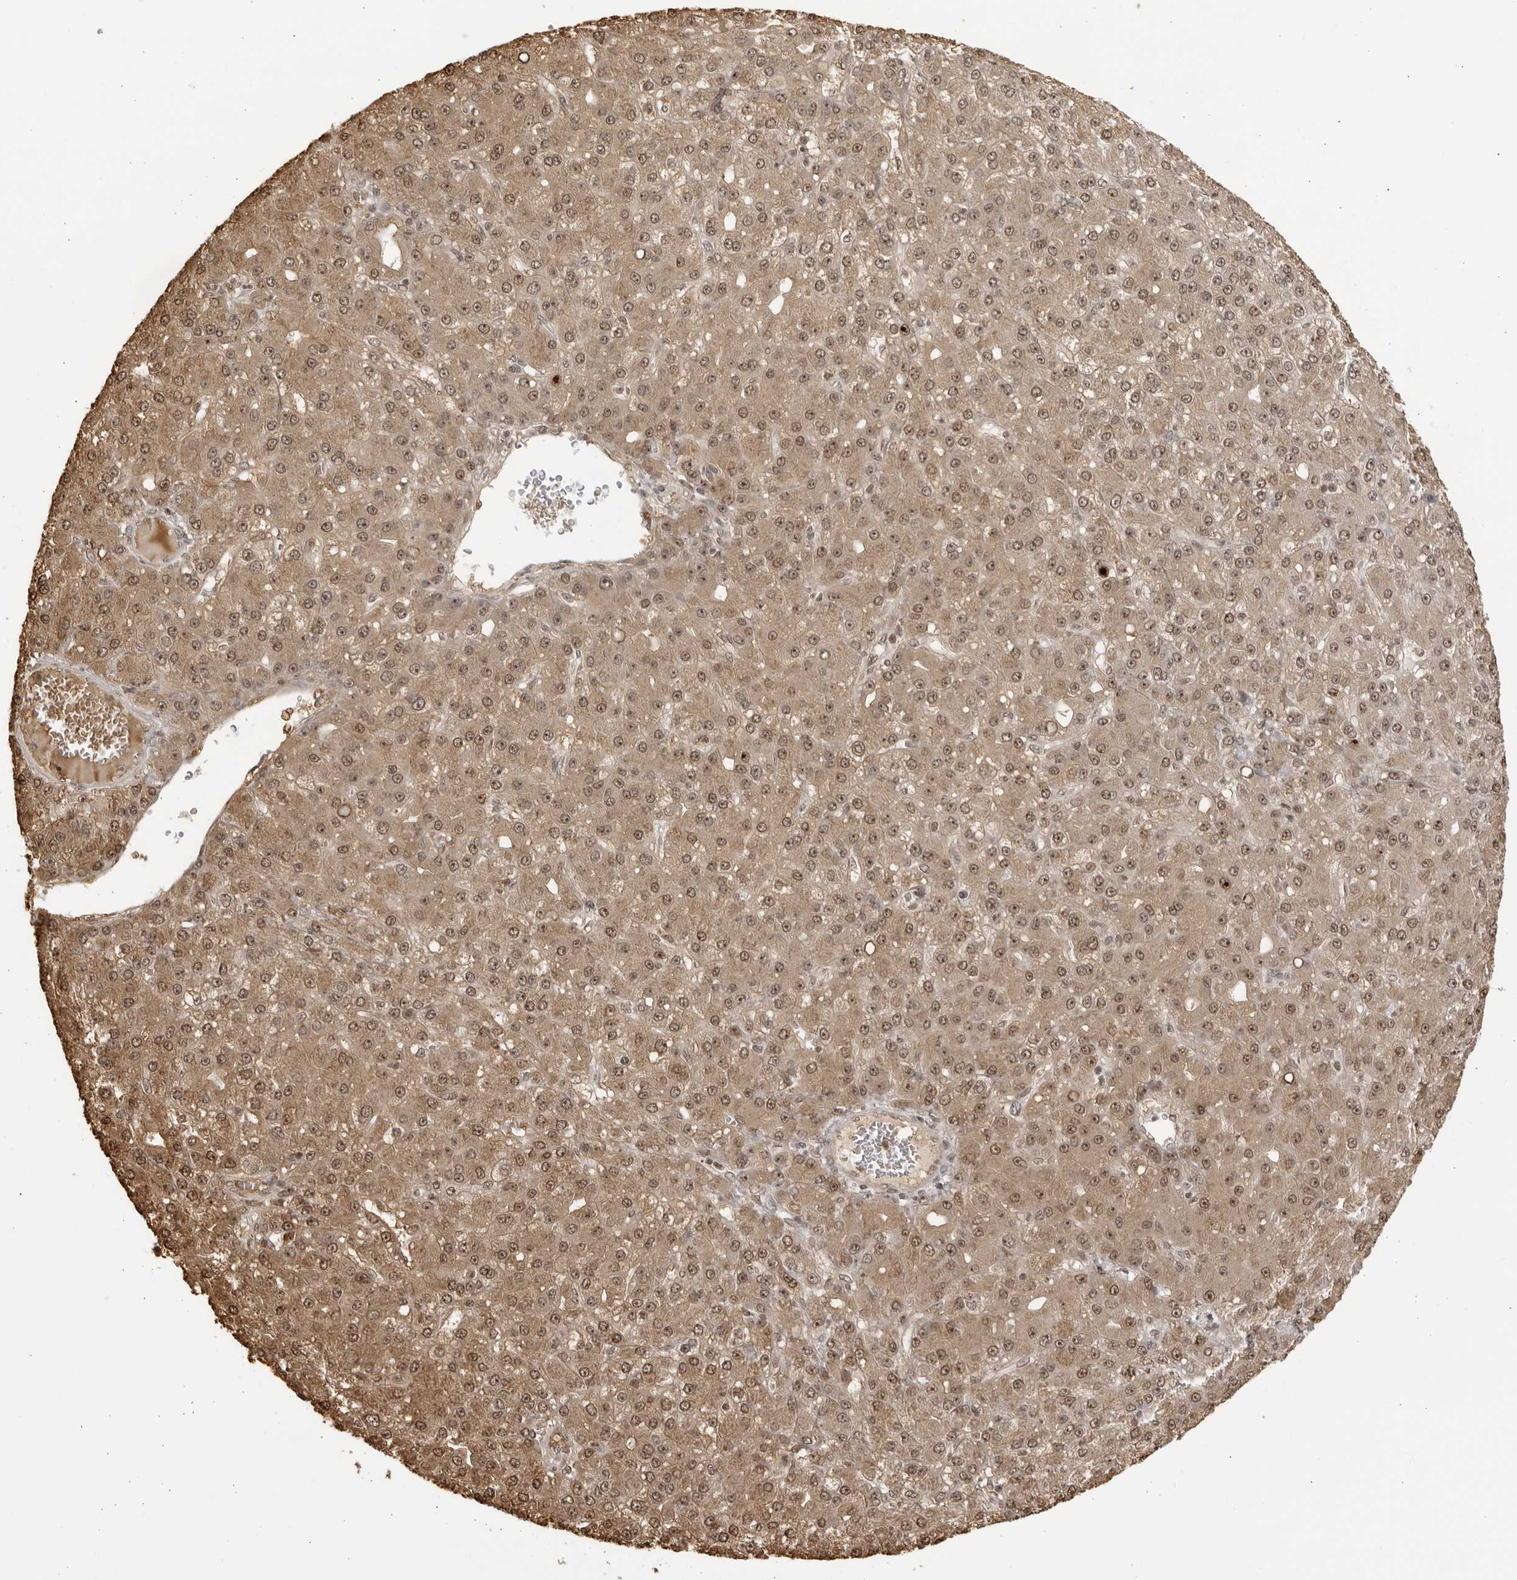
{"staining": {"intensity": "moderate", "quantity": ">75%", "location": "cytoplasmic/membranous,nuclear"}, "tissue": "liver cancer", "cell_type": "Tumor cells", "image_type": "cancer", "snomed": [{"axis": "morphology", "description": "Carcinoma, Hepatocellular, NOS"}, {"axis": "topography", "description": "Liver"}], "caption": "Brown immunohistochemical staining in human liver hepatocellular carcinoma shows moderate cytoplasmic/membranous and nuclear positivity in approximately >75% of tumor cells.", "gene": "RASGEF1C", "patient": {"sex": "male", "age": 67}}